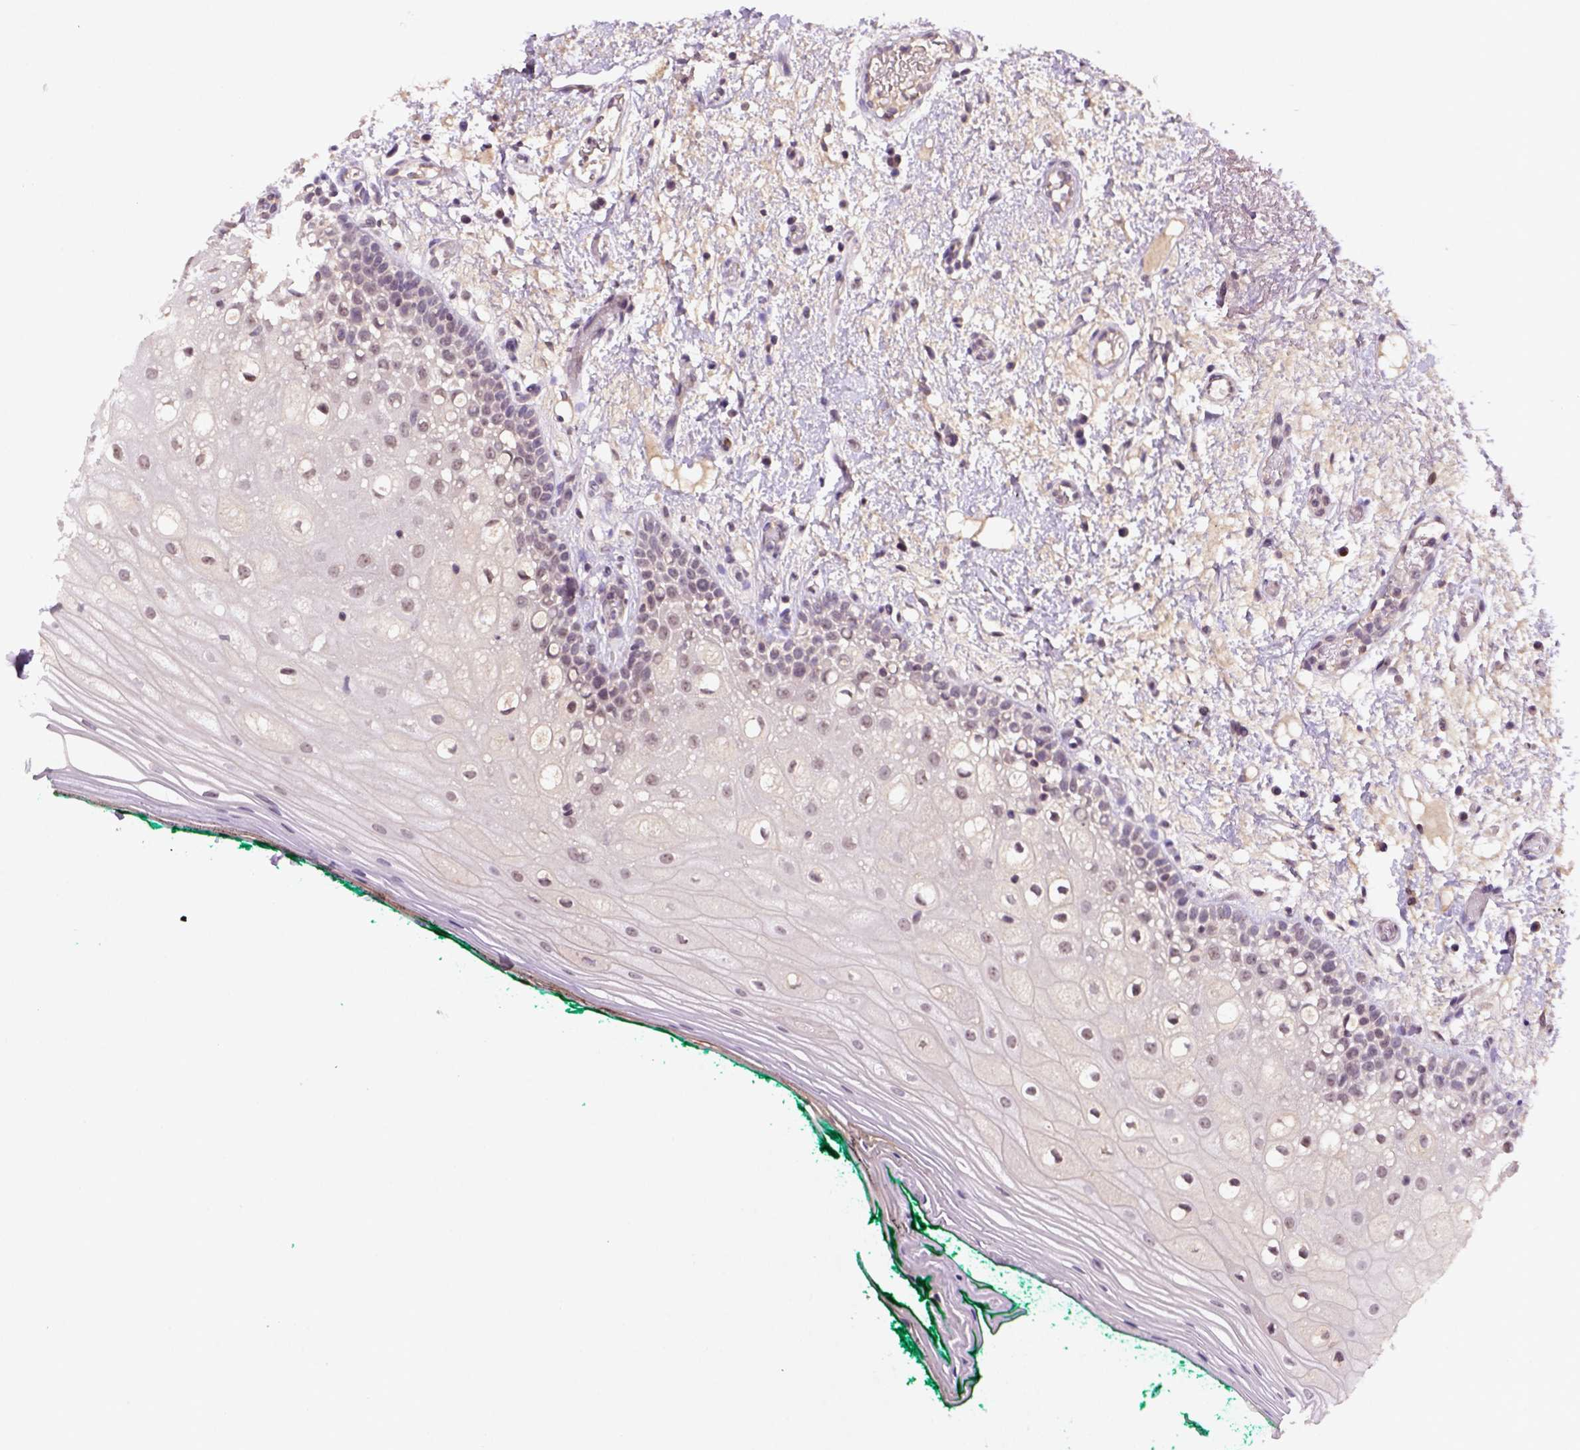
{"staining": {"intensity": "weak", "quantity": "25%-75%", "location": "cytoplasmic/membranous,nuclear"}, "tissue": "oral mucosa", "cell_type": "Squamous epithelial cells", "image_type": "normal", "snomed": [{"axis": "morphology", "description": "Normal tissue, NOS"}, {"axis": "topography", "description": "Oral tissue"}], "caption": "A low amount of weak cytoplasmic/membranous,nuclear staining is identified in approximately 25%-75% of squamous epithelial cells in unremarkable oral mucosa.", "gene": "SCML4", "patient": {"sex": "female", "age": 83}}